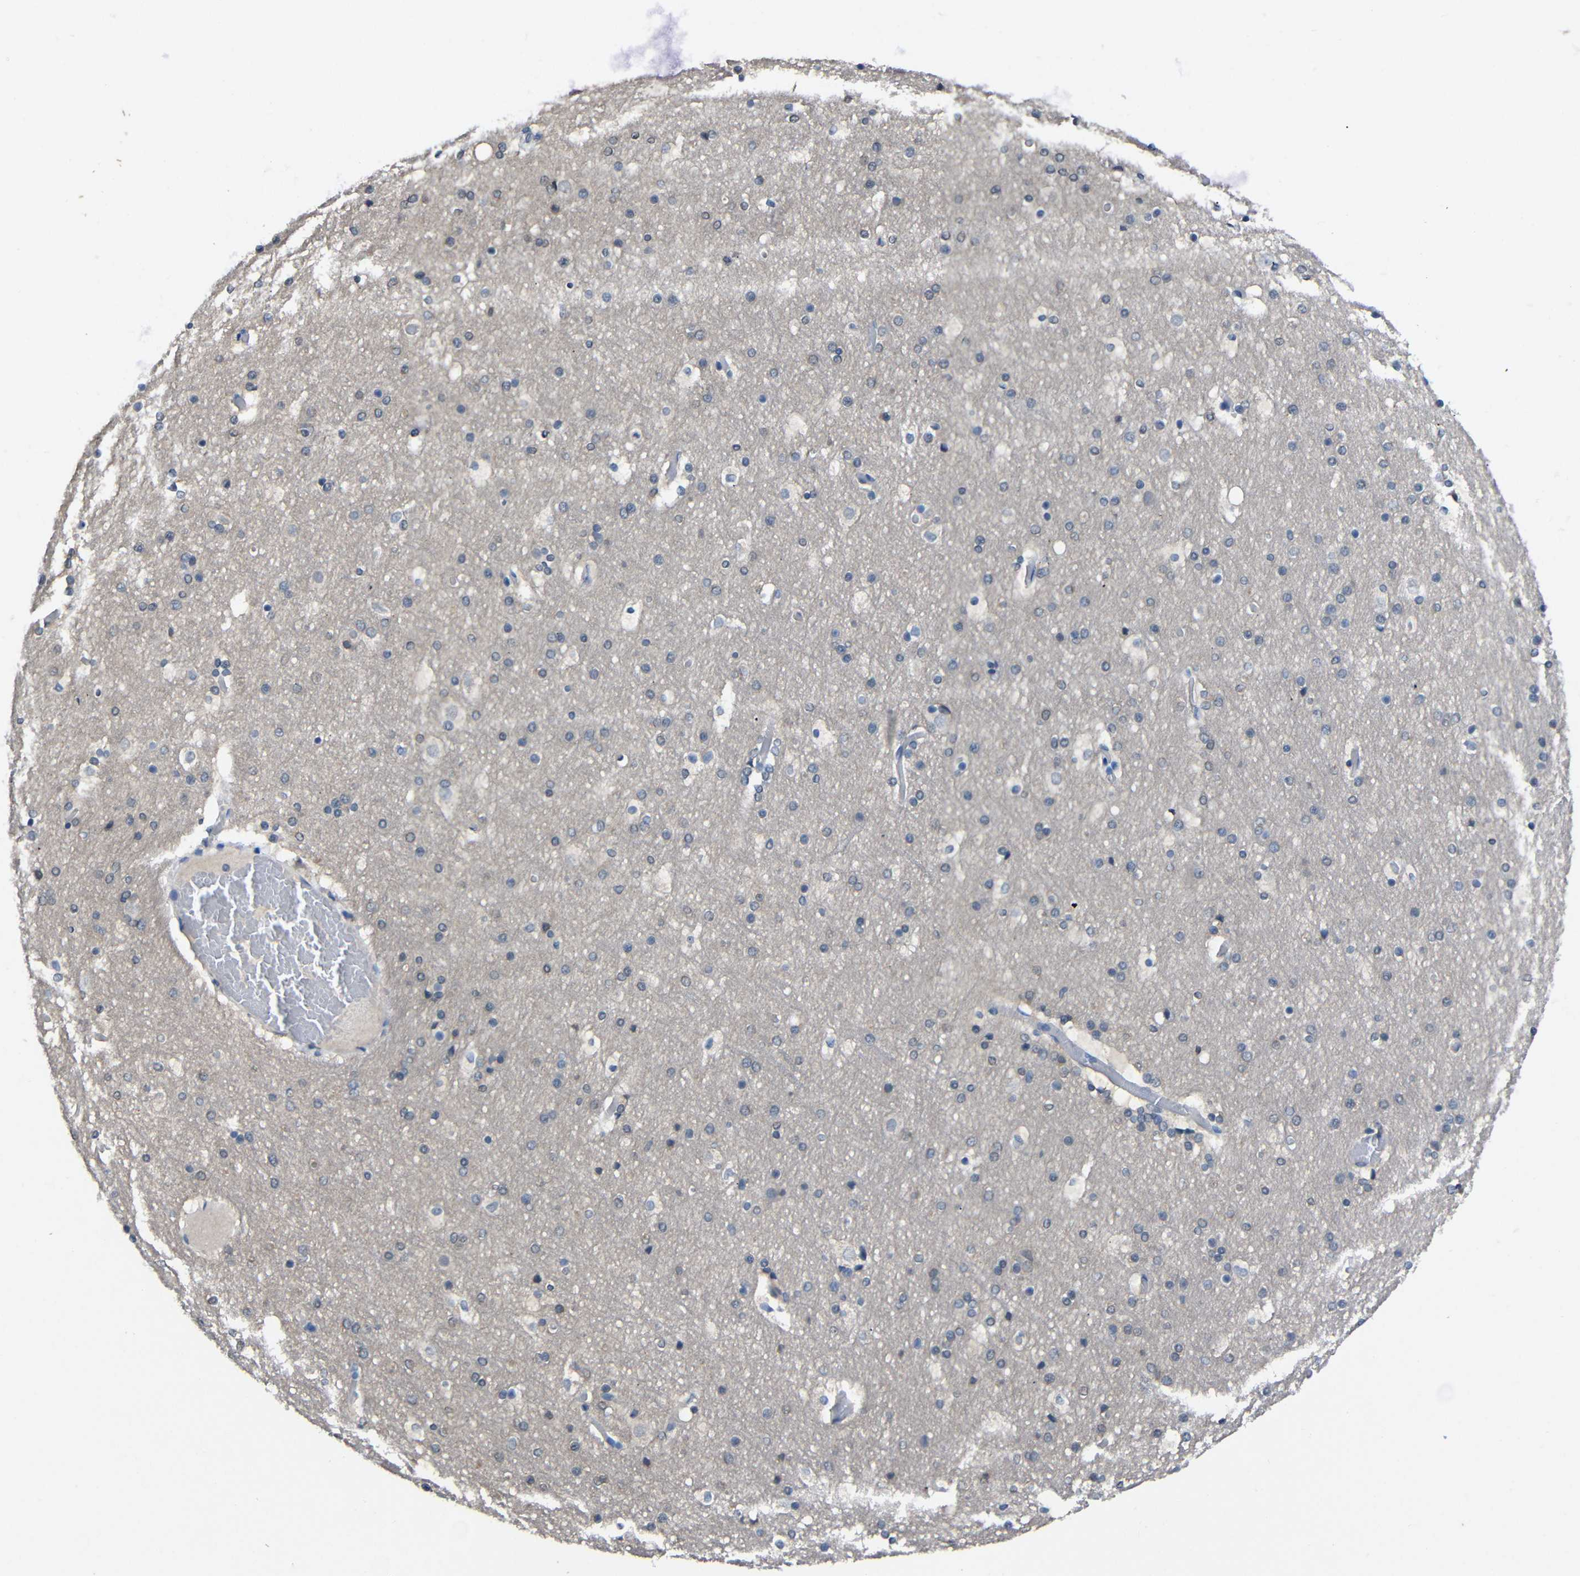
{"staining": {"intensity": "negative", "quantity": "none", "location": "none"}, "tissue": "cerebral cortex", "cell_type": "Endothelial cells", "image_type": "normal", "snomed": [{"axis": "morphology", "description": "Normal tissue, NOS"}, {"axis": "topography", "description": "Cerebral cortex"}], "caption": "High magnification brightfield microscopy of unremarkable cerebral cortex stained with DAB (brown) and counterstained with hematoxylin (blue): endothelial cells show no significant positivity. The staining is performed using DAB (3,3'-diaminobenzidine) brown chromogen with nuclei counter-stained in using hematoxylin.", "gene": "HNF1A", "patient": {"sex": "male", "age": 57}}